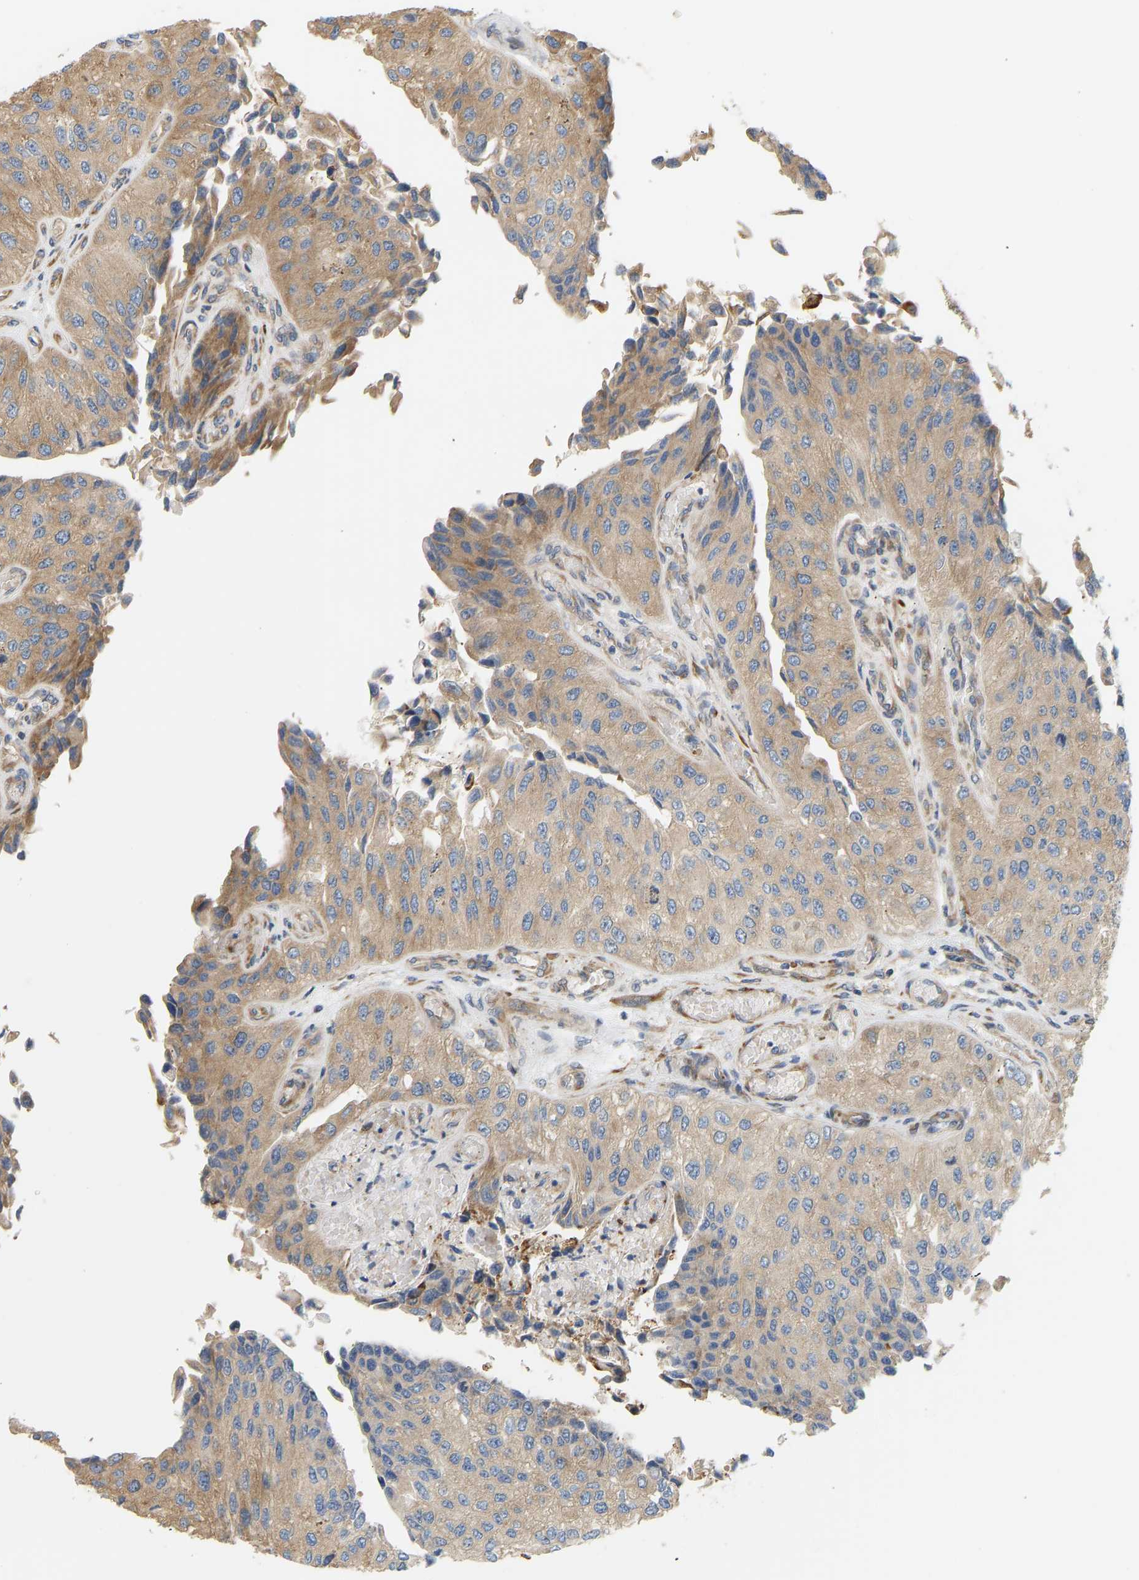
{"staining": {"intensity": "moderate", "quantity": ">75%", "location": "cytoplasmic/membranous"}, "tissue": "urothelial cancer", "cell_type": "Tumor cells", "image_type": "cancer", "snomed": [{"axis": "morphology", "description": "Urothelial carcinoma, High grade"}, {"axis": "topography", "description": "Kidney"}, {"axis": "topography", "description": "Urinary bladder"}], "caption": "About >75% of tumor cells in human urothelial cancer show moderate cytoplasmic/membranous protein positivity as visualized by brown immunohistochemical staining.", "gene": "RPS14", "patient": {"sex": "male", "age": 77}}